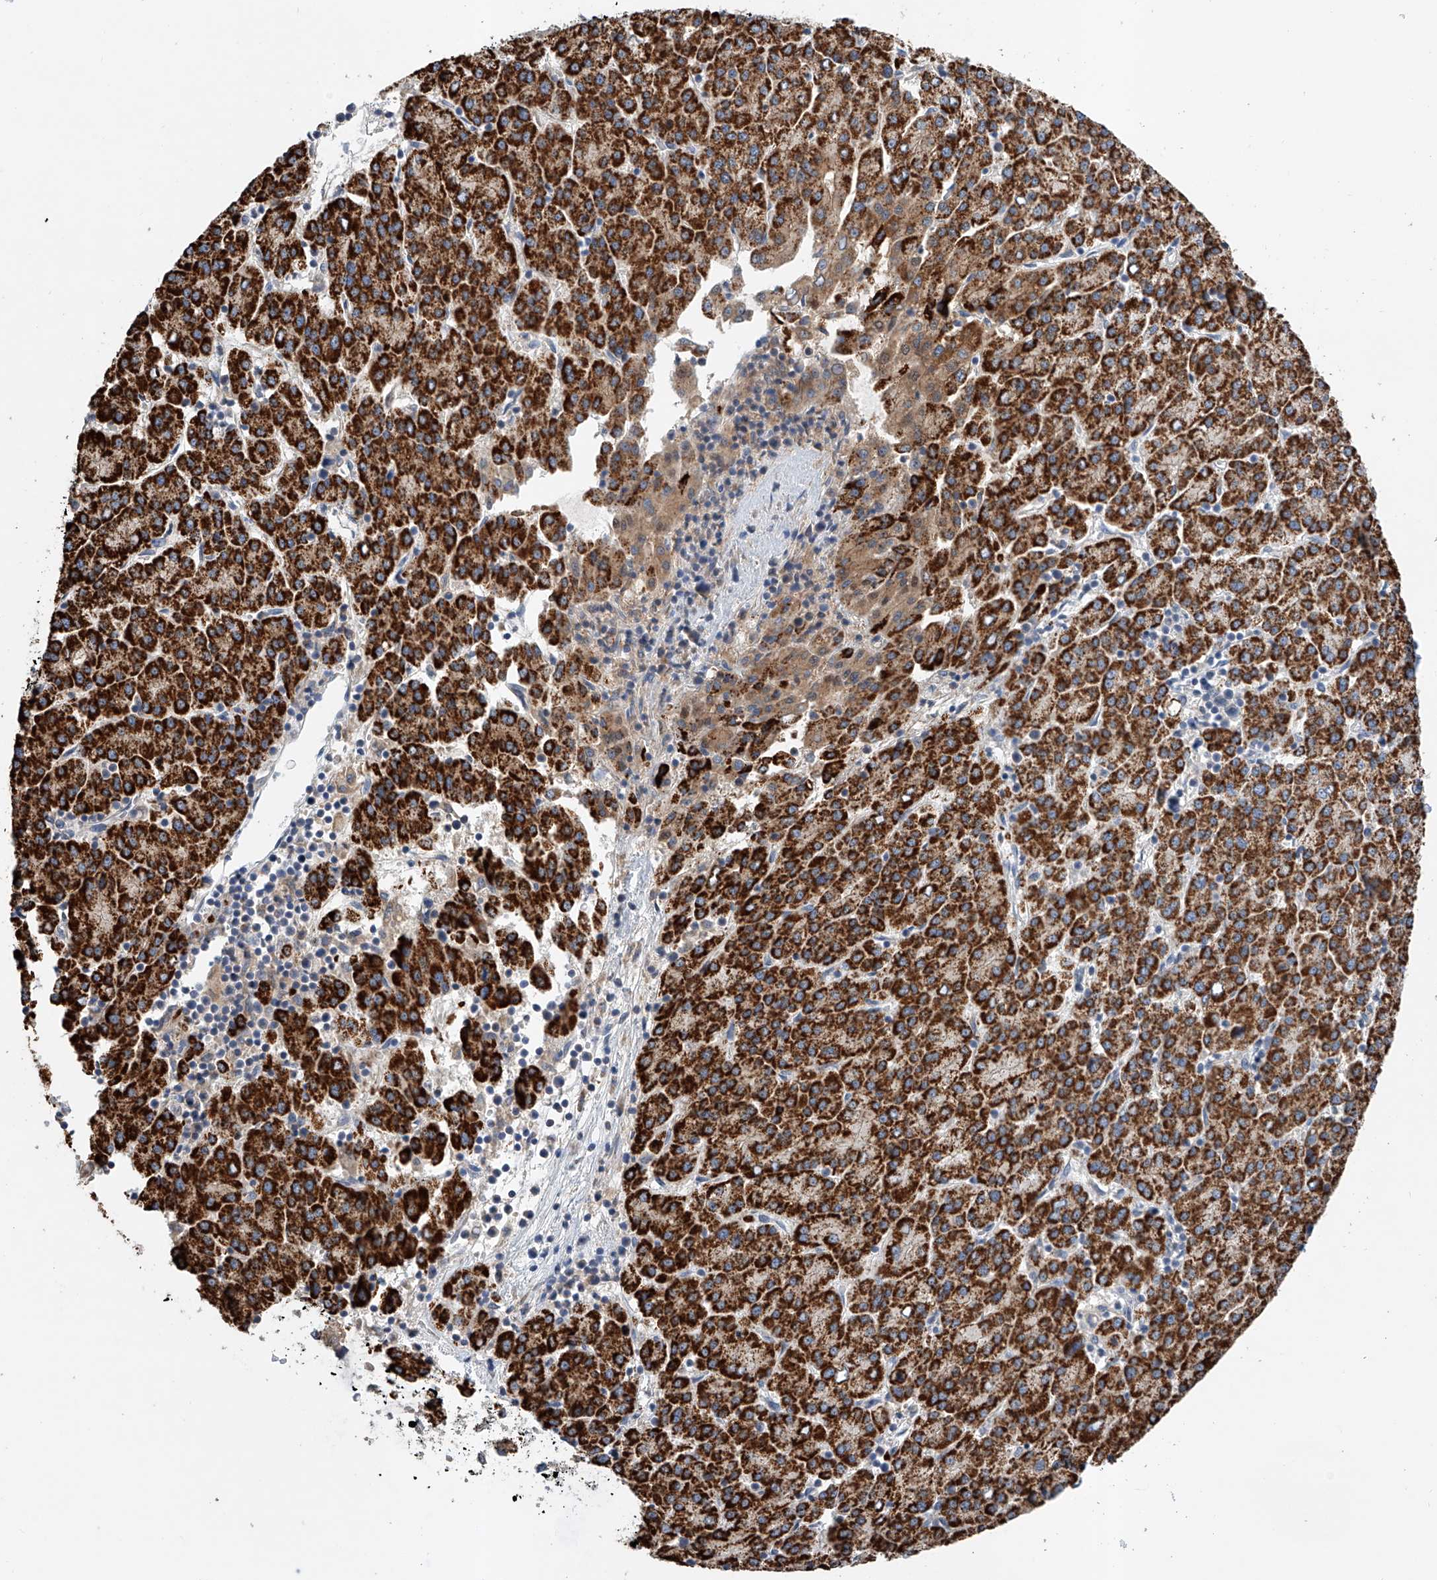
{"staining": {"intensity": "strong", "quantity": ">75%", "location": "cytoplasmic/membranous"}, "tissue": "liver cancer", "cell_type": "Tumor cells", "image_type": "cancer", "snomed": [{"axis": "morphology", "description": "Carcinoma, Hepatocellular, NOS"}, {"axis": "topography", "description": "Liver"}], "caption": "High-magnification brightfield microscopy of liver cancer (hepatocellular carcinoma) stained with DAB (3,3'-diaminobenzidine) (brown) and counterstained with hematoxylin (blue). tumor cells exhibit strong cytoplasmic/membranous staining is appreciated in about>75% of cells. The staining is performed using DAB (3,3'-diaminobenzidine) brown chromogen to label protein expression. The nuclei are counter-stained blue using hematoxylin.", "gene": "GPC4", "patient": {"sex": "female", "age": 58}}